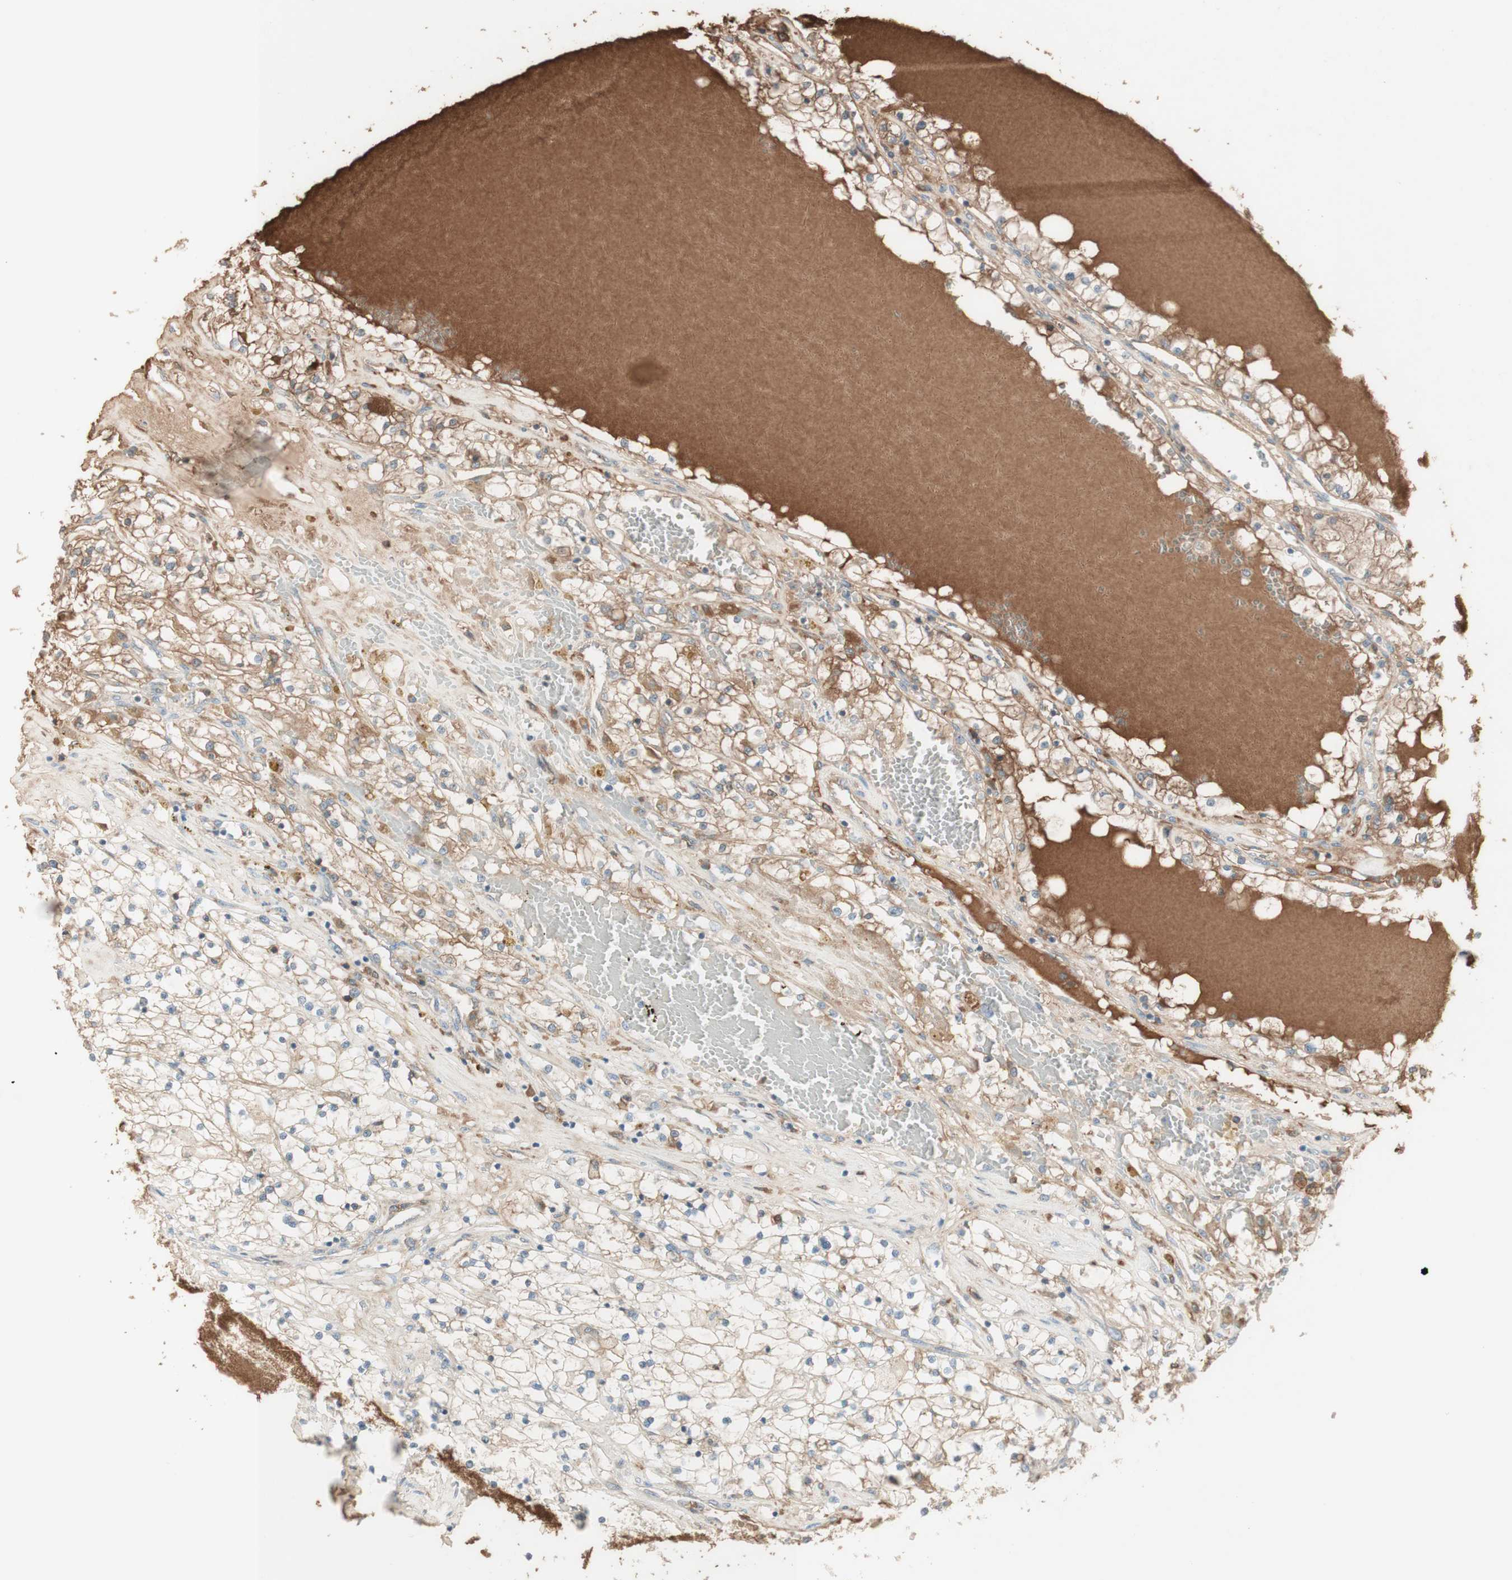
{"staining": {"intensity": "negative", "quantity": "none", "location": "none"}, "tissue": "renal cancer", "cell_type": "Tumor cells", "image_type": "cancer", "snomed": [{"axis": "morphology", "description": "Adenocarcinoma, NOS"}, {"axis": "topography", "description": "Kidney"}], "caption": "Tumor cells show no significant expression in adenocarcinoma (renal).", "gene": "IFNG", "patient": {"sex": "male", "age": 68}}